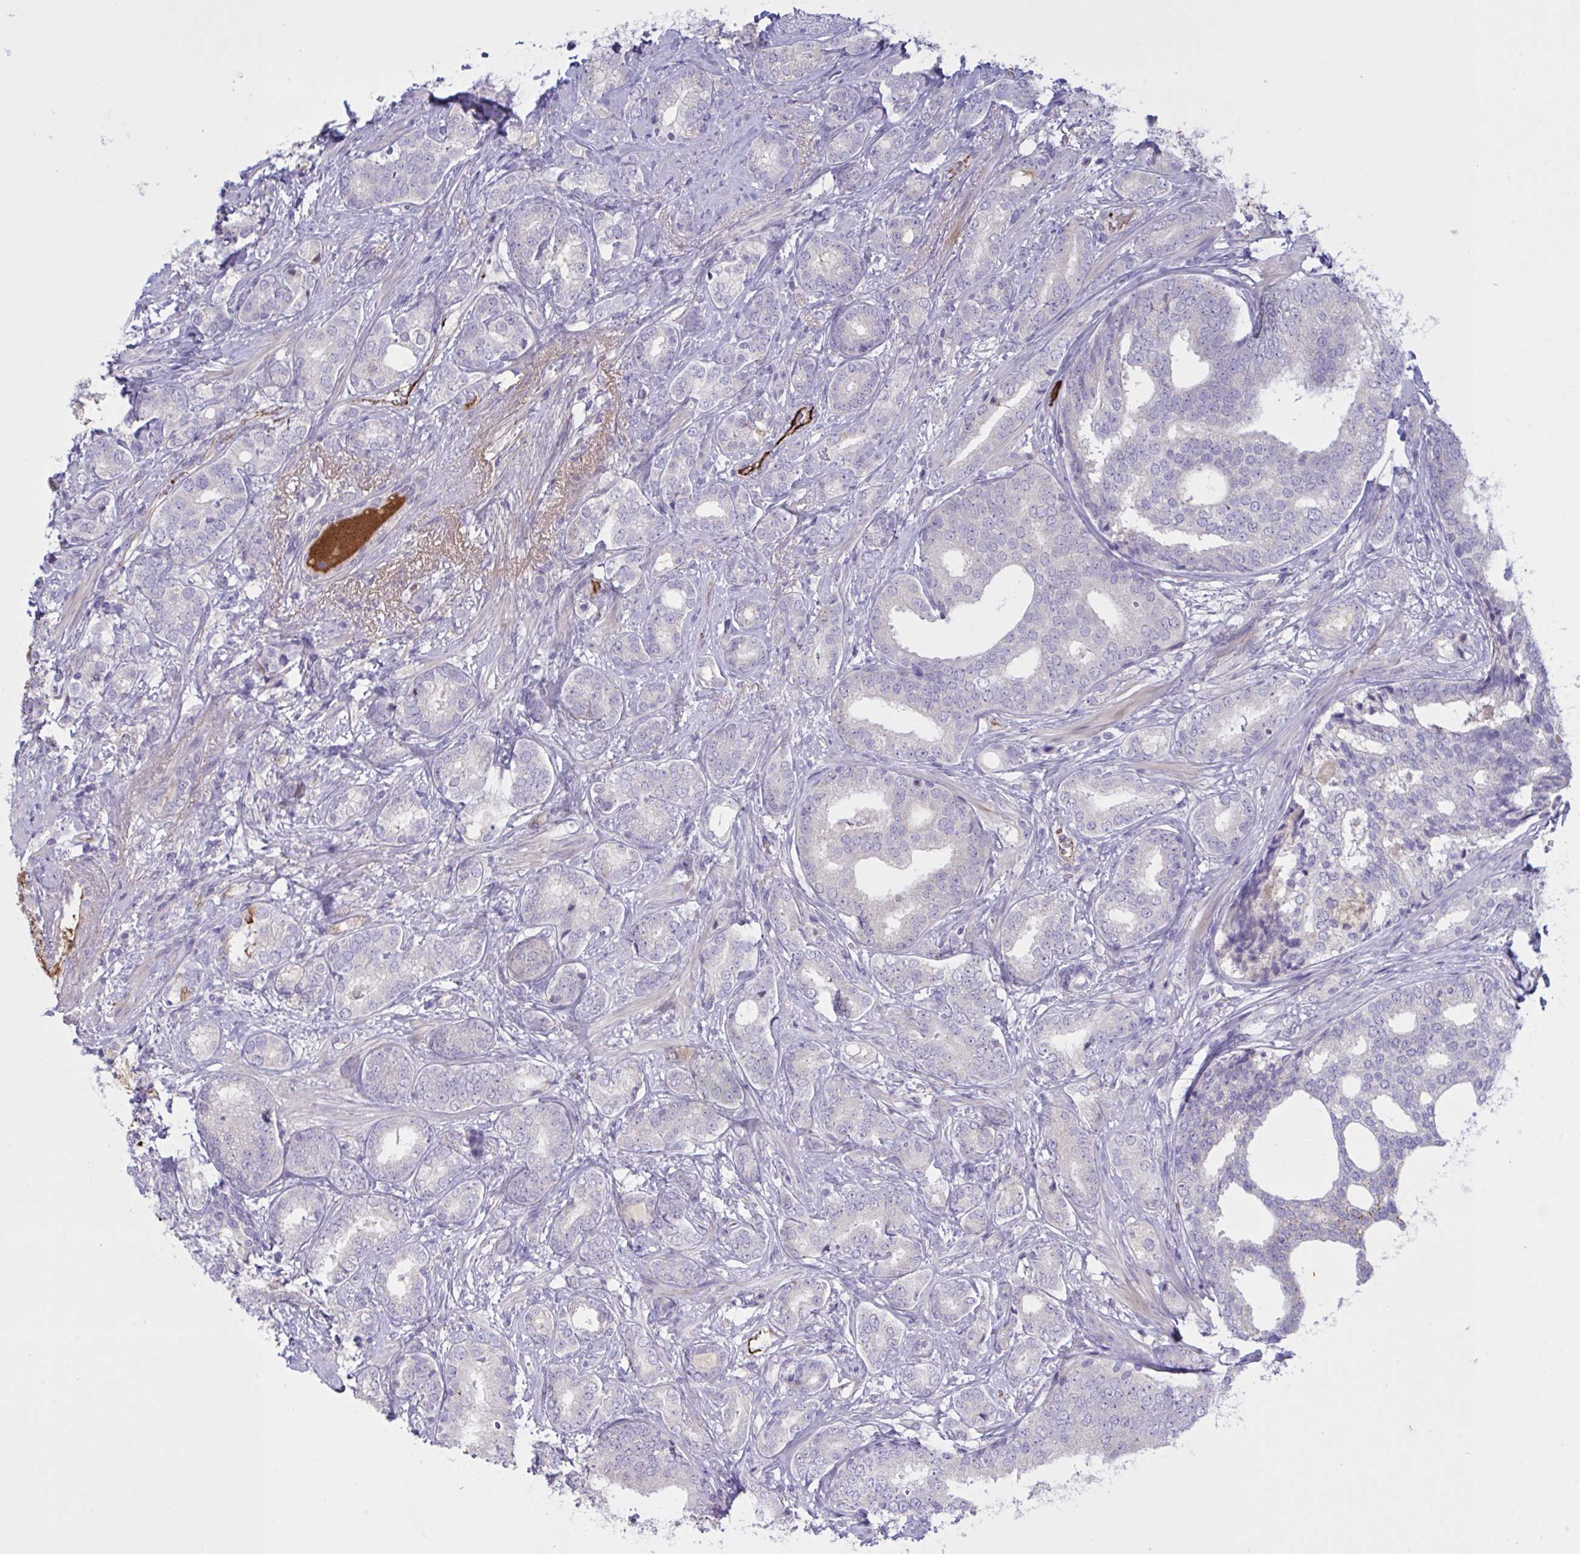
{"staining": {"intensity": "negative", "quantity": "none", "location": "none"}, "tissue": "prostate cancer", "cell_type": "Tumor cells", "image_type": "cancer", "snomed": [{"axis": "morphology", "description": "Adenocarcinoma, High grade"}, {"axis": "topography", "description": "Prostate"}], "caption": "This photomicrograph is of prostate adenocarcinoma (high-grade) stained with immunohistochemistry (IHC) to label a protein in brown with the nuclei are counter-stained blue. There is no positivity in tumor cells.", "gene": "IL1R1", "patient": {"sex": "male", "age": 62}}